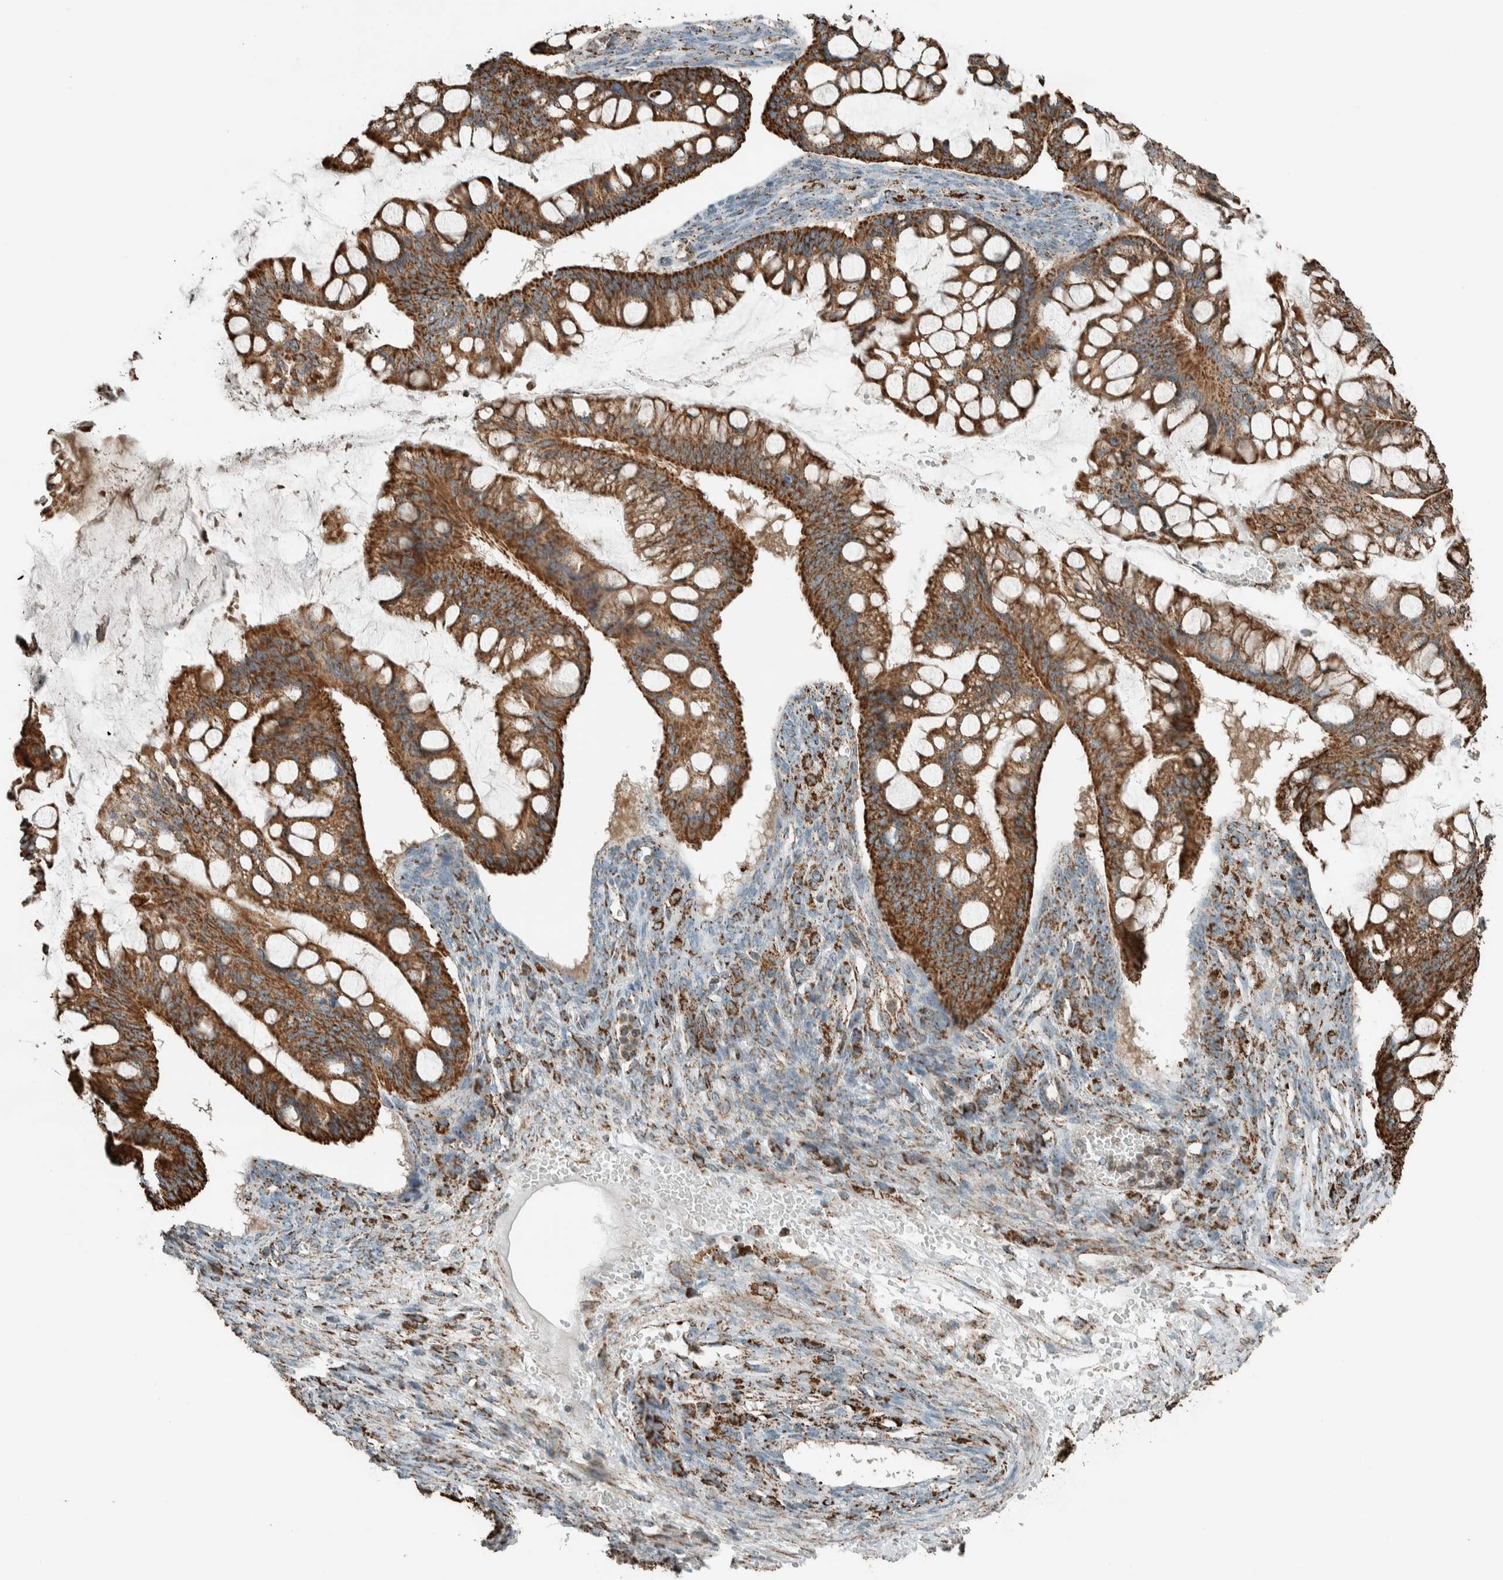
{"staining": {"intensity": "strong", "quantity": ">75%", "location": "cytoplasmic/membranous"}, "tissue": "ovarian cancer", "cell_type": "Tumor cells", "image_type": "cancer", "snomed": [{"axis": "morphology", "description": "Cystadenocarcinoma, mucinous, NOS"}, {"axis": "topography", "description": "Ovary"}], "caption": "The photomicrograph exhibits immunohistochemical staining of mucinous cystadenocarcinoma (ovarian). There is strong cytoplasmic/membranous positivity is appreciated in about >75% of tumor cells.", "gene": "ZNF454", "patient": {"sex": "female", "age": 73}}